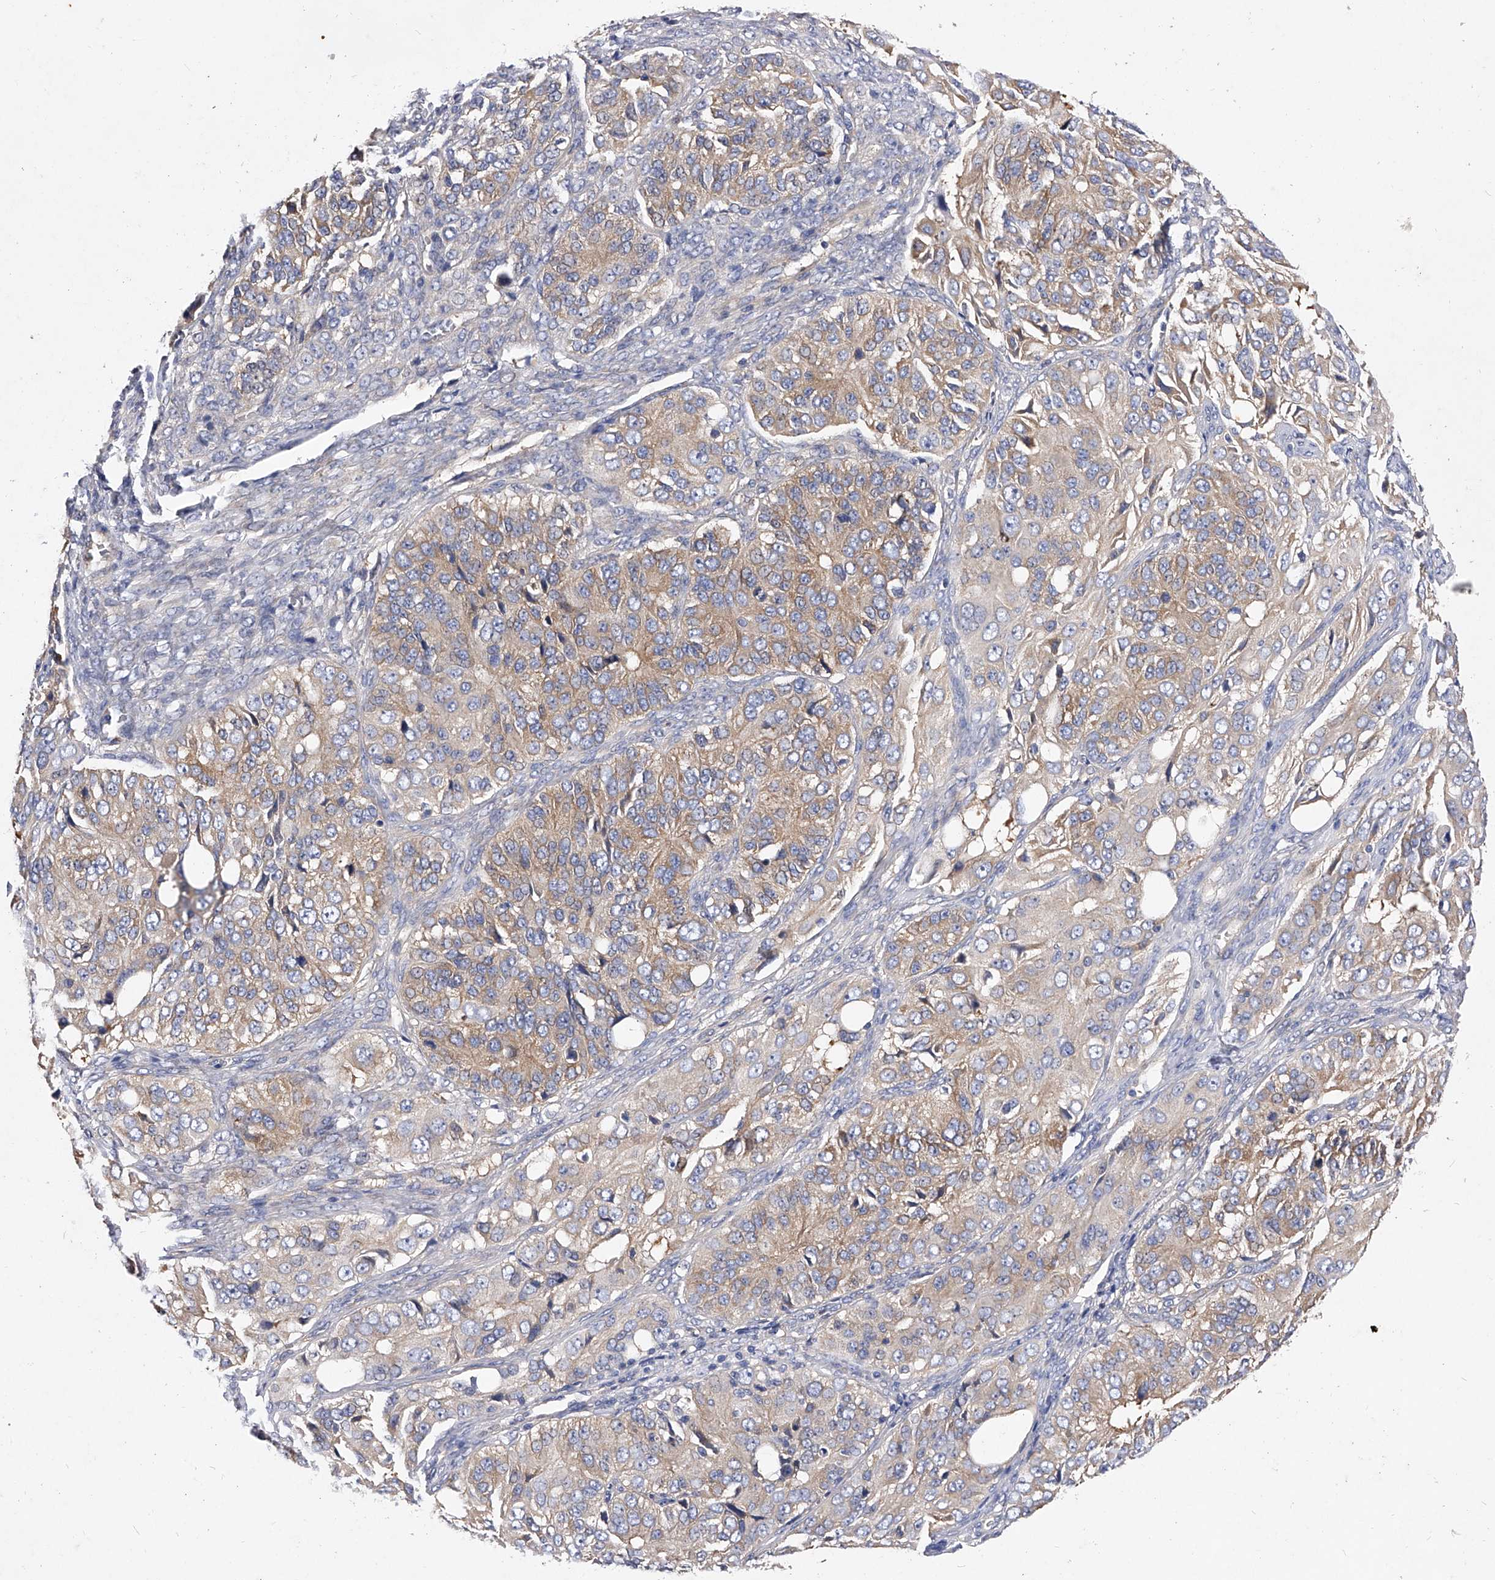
{"staining": {"intensity": "weak", "quantity": "25%-75%", "location": "cytoplasmic/membranous"}, "tissue": "ovarian cancer", "cell_type": "Tumor cells", "image_type": "cancer", "snomed": [{"axis": "morphology", "description": "Carcinoma, endometroid"}, {"axis": "topography", "description": "Ovary"}], "caption": "Ovarian endometroid carcinoma was stained to show a protein in brown. There is low levels of weak cytoplasmic/membranous staining in about 25%-75% of tumor cells.", "gene": "PPP5C", "patient": {"sex": "female", "age": 51}}